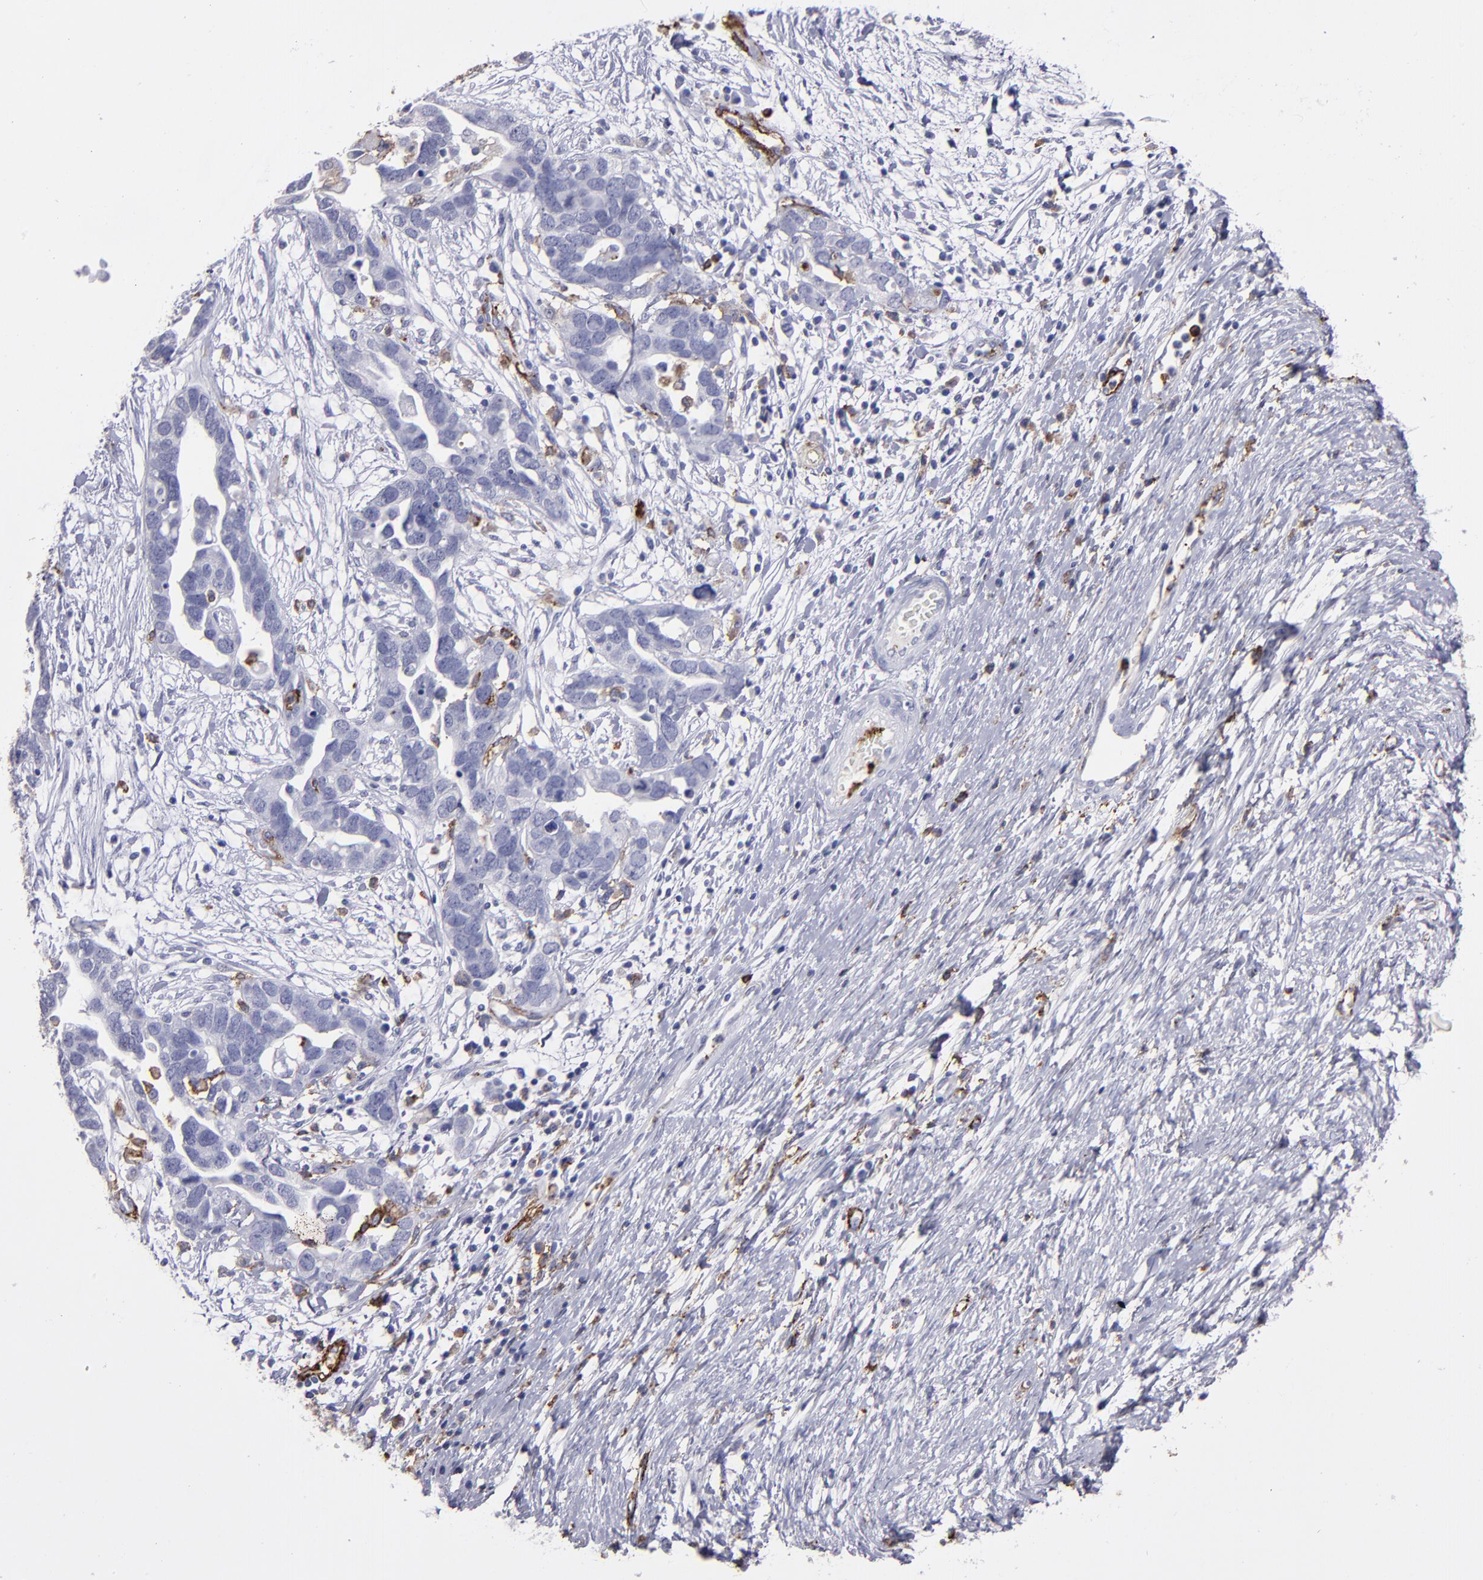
{"staining": {"intensity": "negative", "quantity": "none", "location": "none"}, "tissue": "ovarian cancer", "cell_type": "Tumor cells", "image_type": "cancer", "snomed": [{"axis": "morphology", "description": "Cystadenocarcinoma, serous, NOS"}, {"axis": "topography", "description": "Ovary"}], "caption": "Ovarian cancer (serous cystadenocarcinoma) stained for a protein using immunohistochemistry shows no expression tumor cells.", "gene": "CD36", "patient": {"sex": "female", "age": 54}}